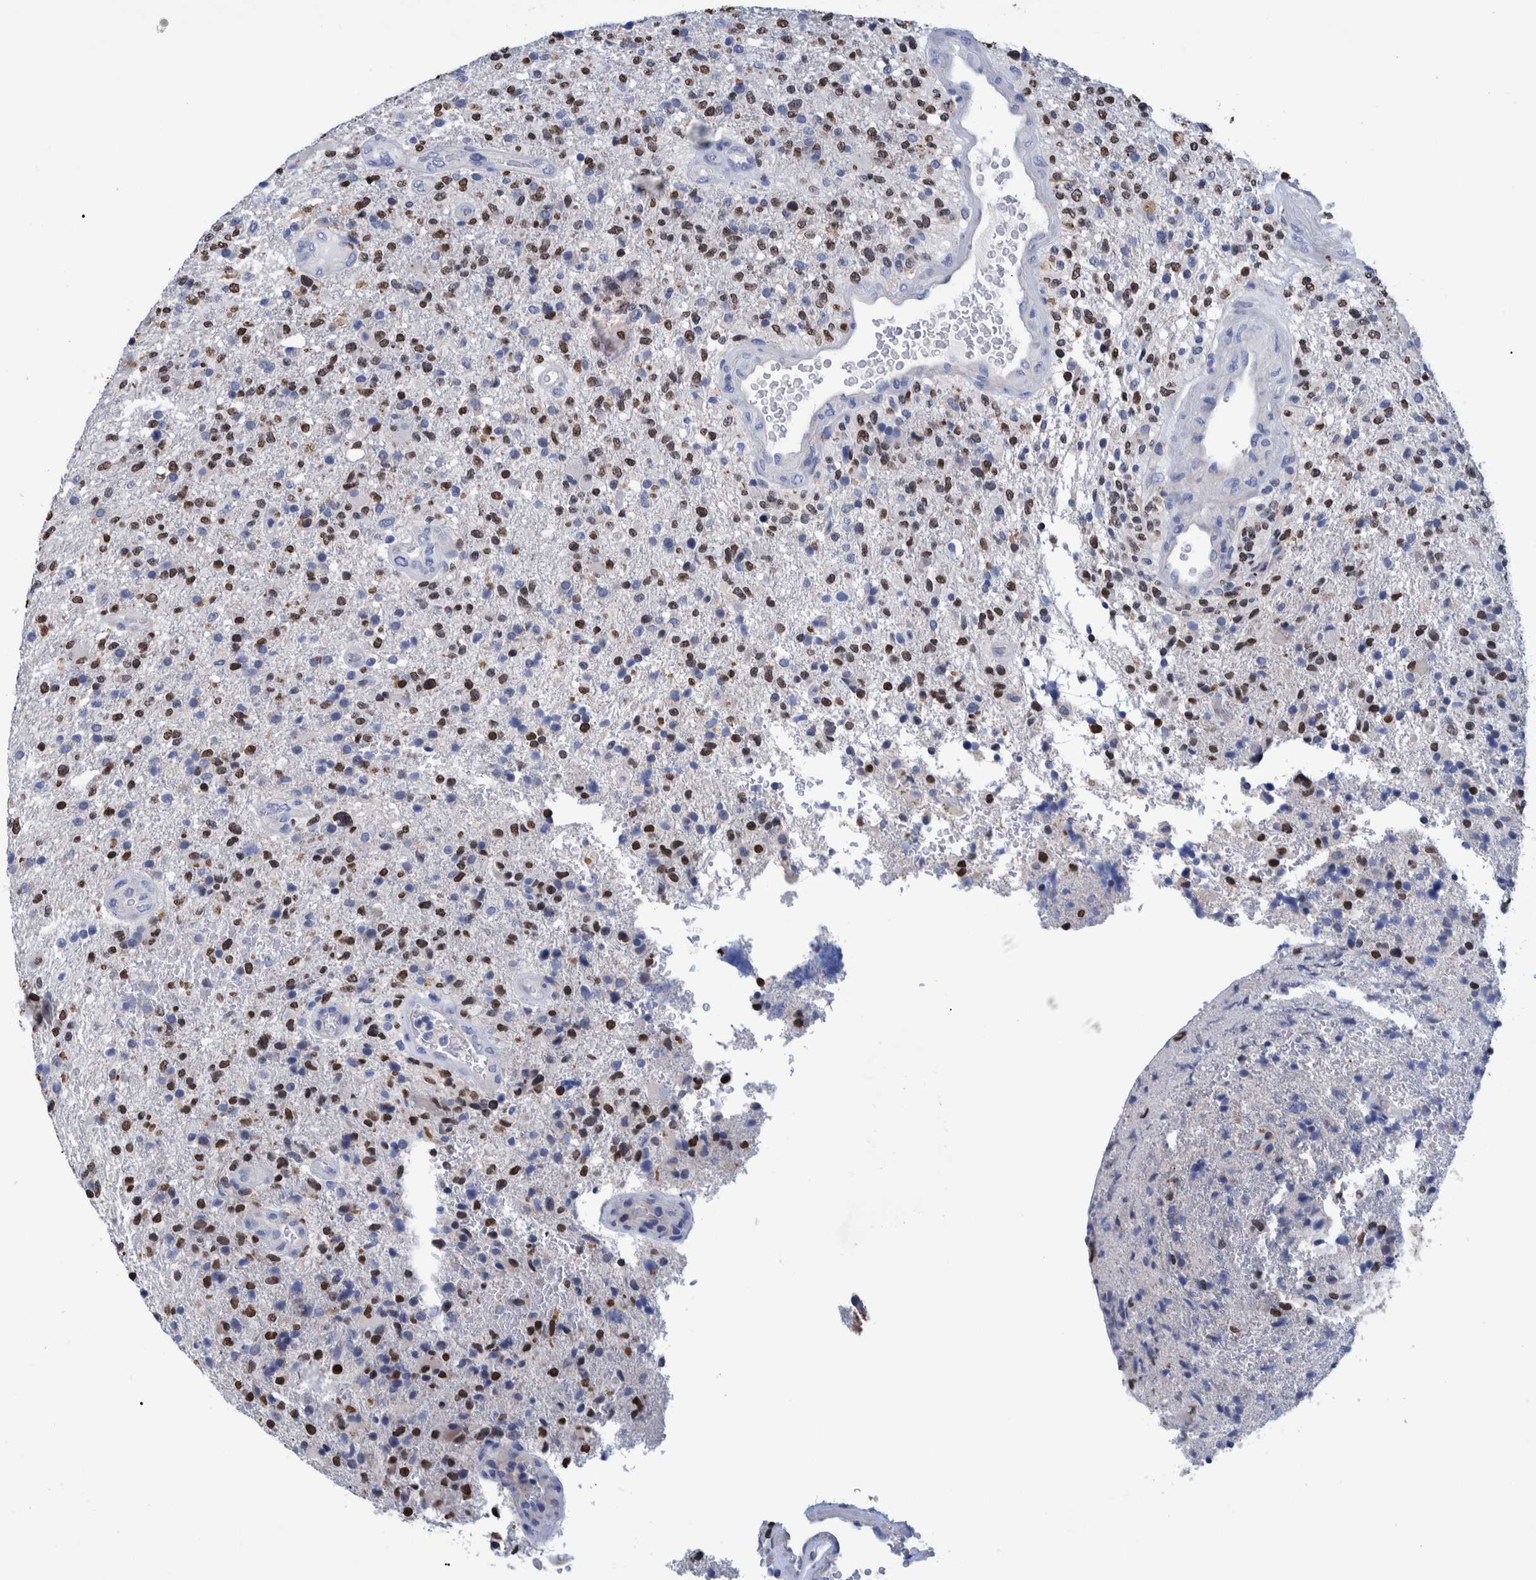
{"staining": {"intensity": "moderate", "quantity": "25%-75%", "location": "nuclear"}, "tissue": "glioma", "cell_type": "Tumor cells", "image_type": "cancer", "snomed": [{"axis": "morphology", "description": "Glioma, malignant, High grade"}, {"axis": "topography", "description": "Brain"}], "caption": "High-power microscopy captured an immunohistochemistry histopathology image of malignant high-grade glioma, revealing moderate nuclear positivity in approximately 25%-75% of tumor cells. (brown staining indicates protein expression, while blue staining denotes nuclei).", "gene": "MKS1", "patient": {"sex": "male", "age": 72}}